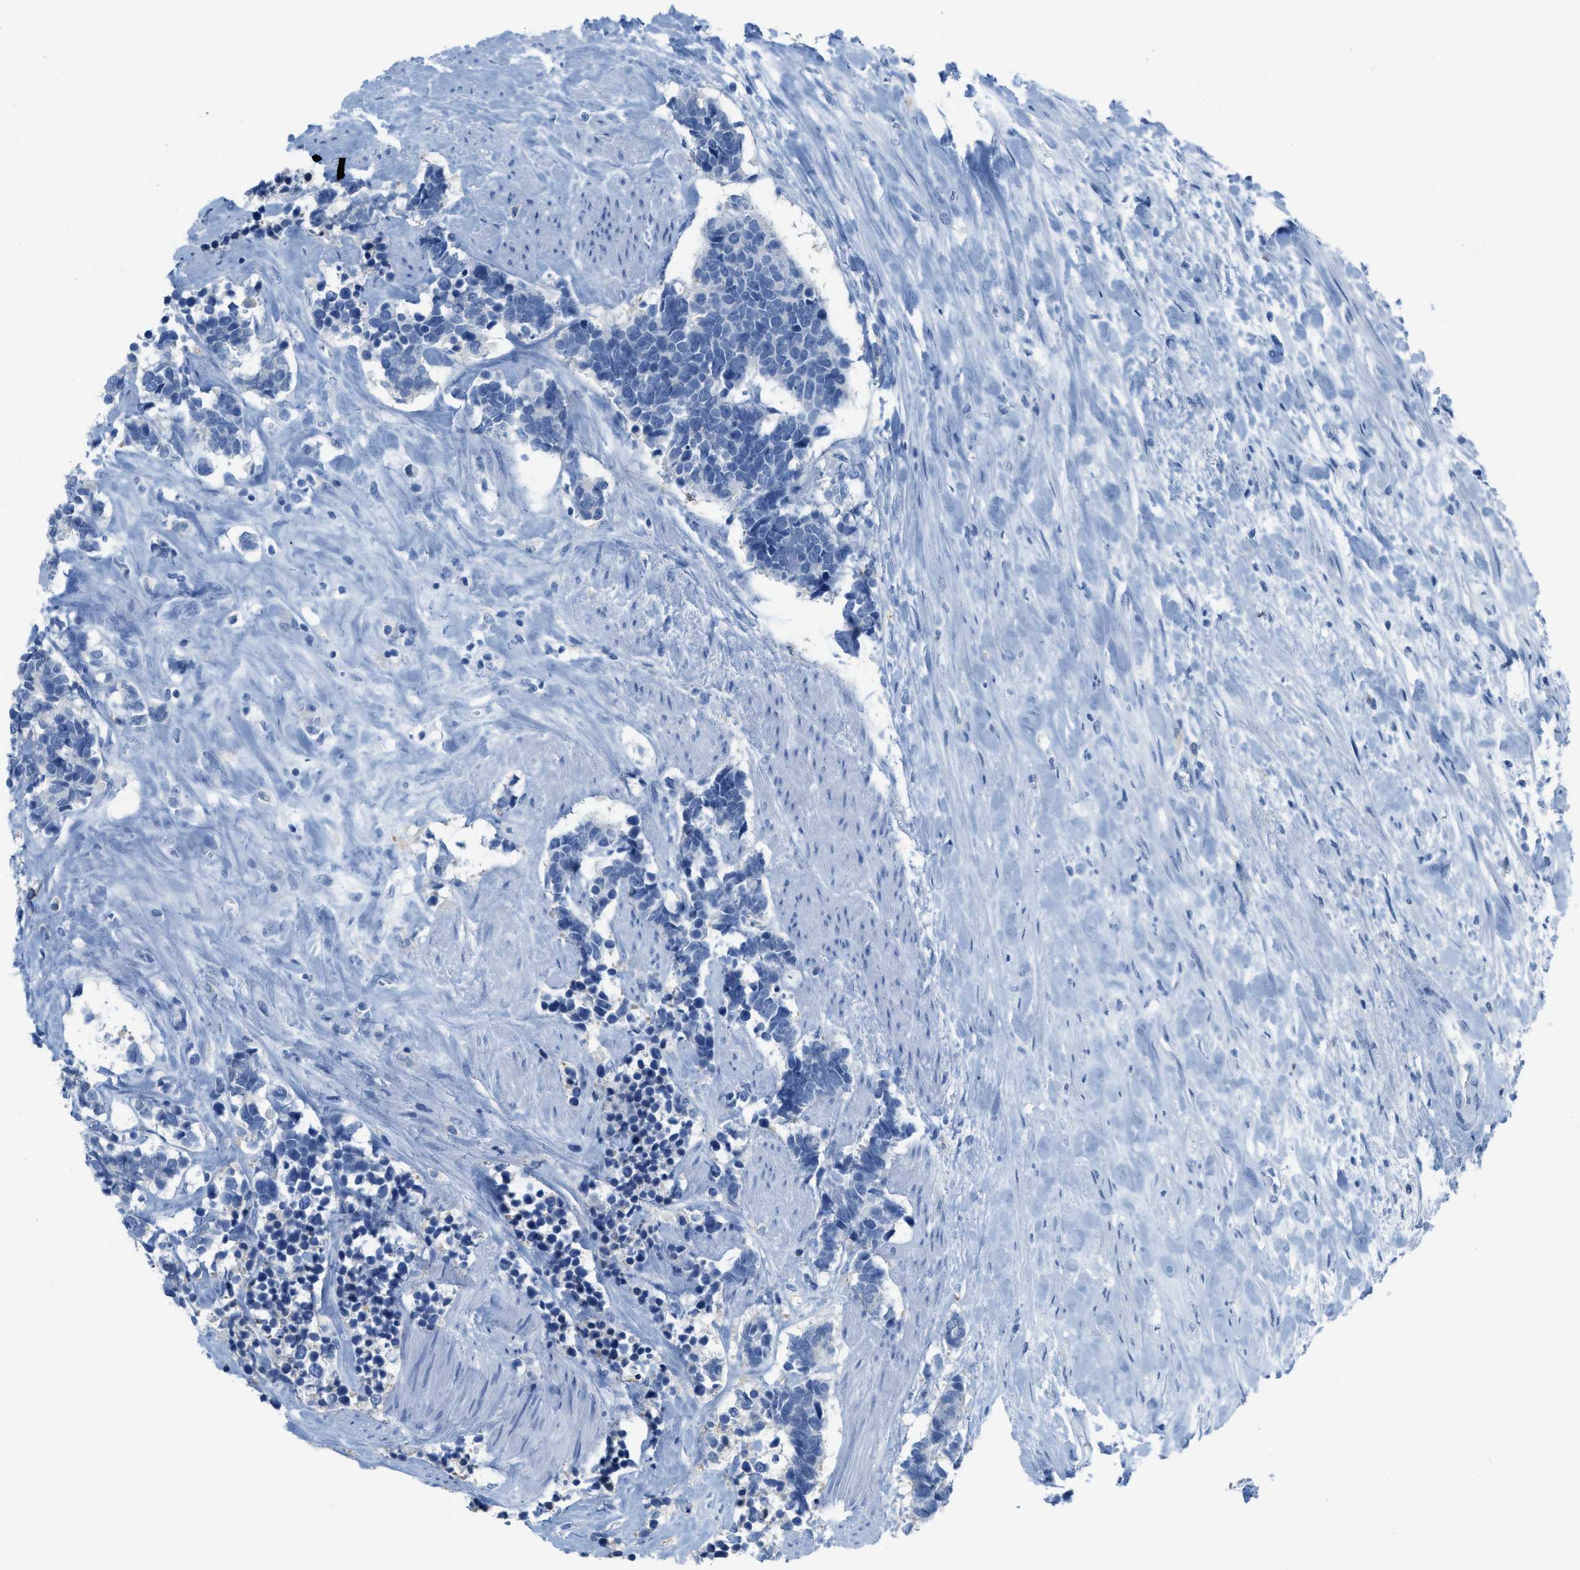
{"staining": {"intensity": "negative", "quantity": "none", "location": "none"}, "tissue": "carcinoid", "cell_type": "Tumor cells", "image_type": "cancer", "snomed": [{"axis": "morphology", "description": "Carcinoma, NOS"}, {"axis": "morphology", "description": "Carcinoid, malignant, NOS"}, {"axis": "topography", "description": "Urinary bladder"}], "caption": "Image shows no significant protein staining in tumor cells of carcinoid.", "gene": "ASGR1", "patient": {"sex": "male", "age": 57}}